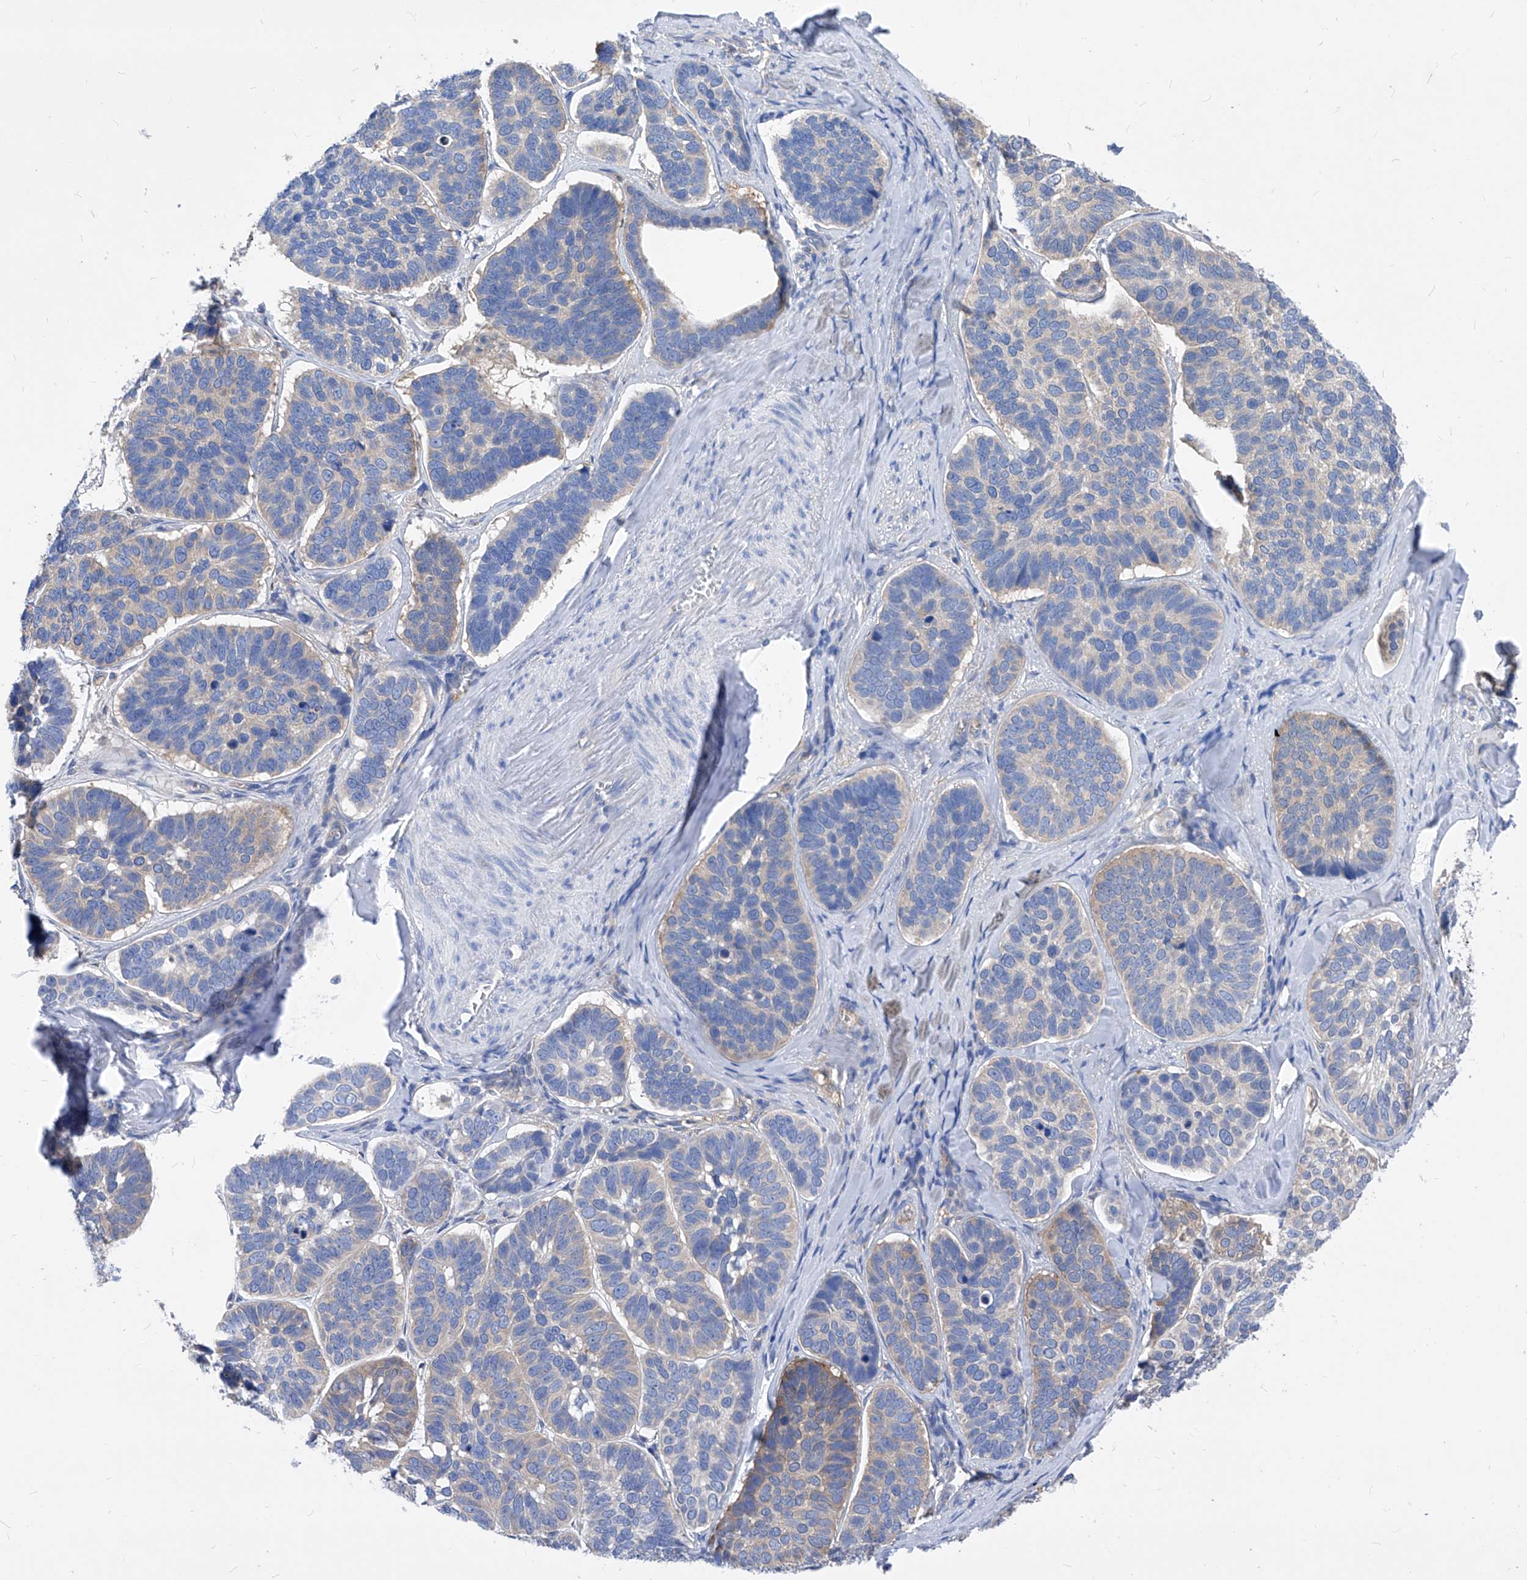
{"staining": {"intensity": "weak", "quantity": "<25%", "location": "cytoplasmic/membranous"}, "tissue": "skin cancer", "cell_type": "Tumor cells", "image_type": "cancer", "snomed": [{"axis": "morphology", "description": "Basal cell carcinoma"}, {"axis": "topography", "description": "Skin"}], "caption": "Human skin cancer (basal cell carcinoma) stained for a protein using immunohistochemistry (IHC) displays no positivity in tumor cells.", "gene": "XPNPEP1", "patient": {"sex": "male", "age": 62}}